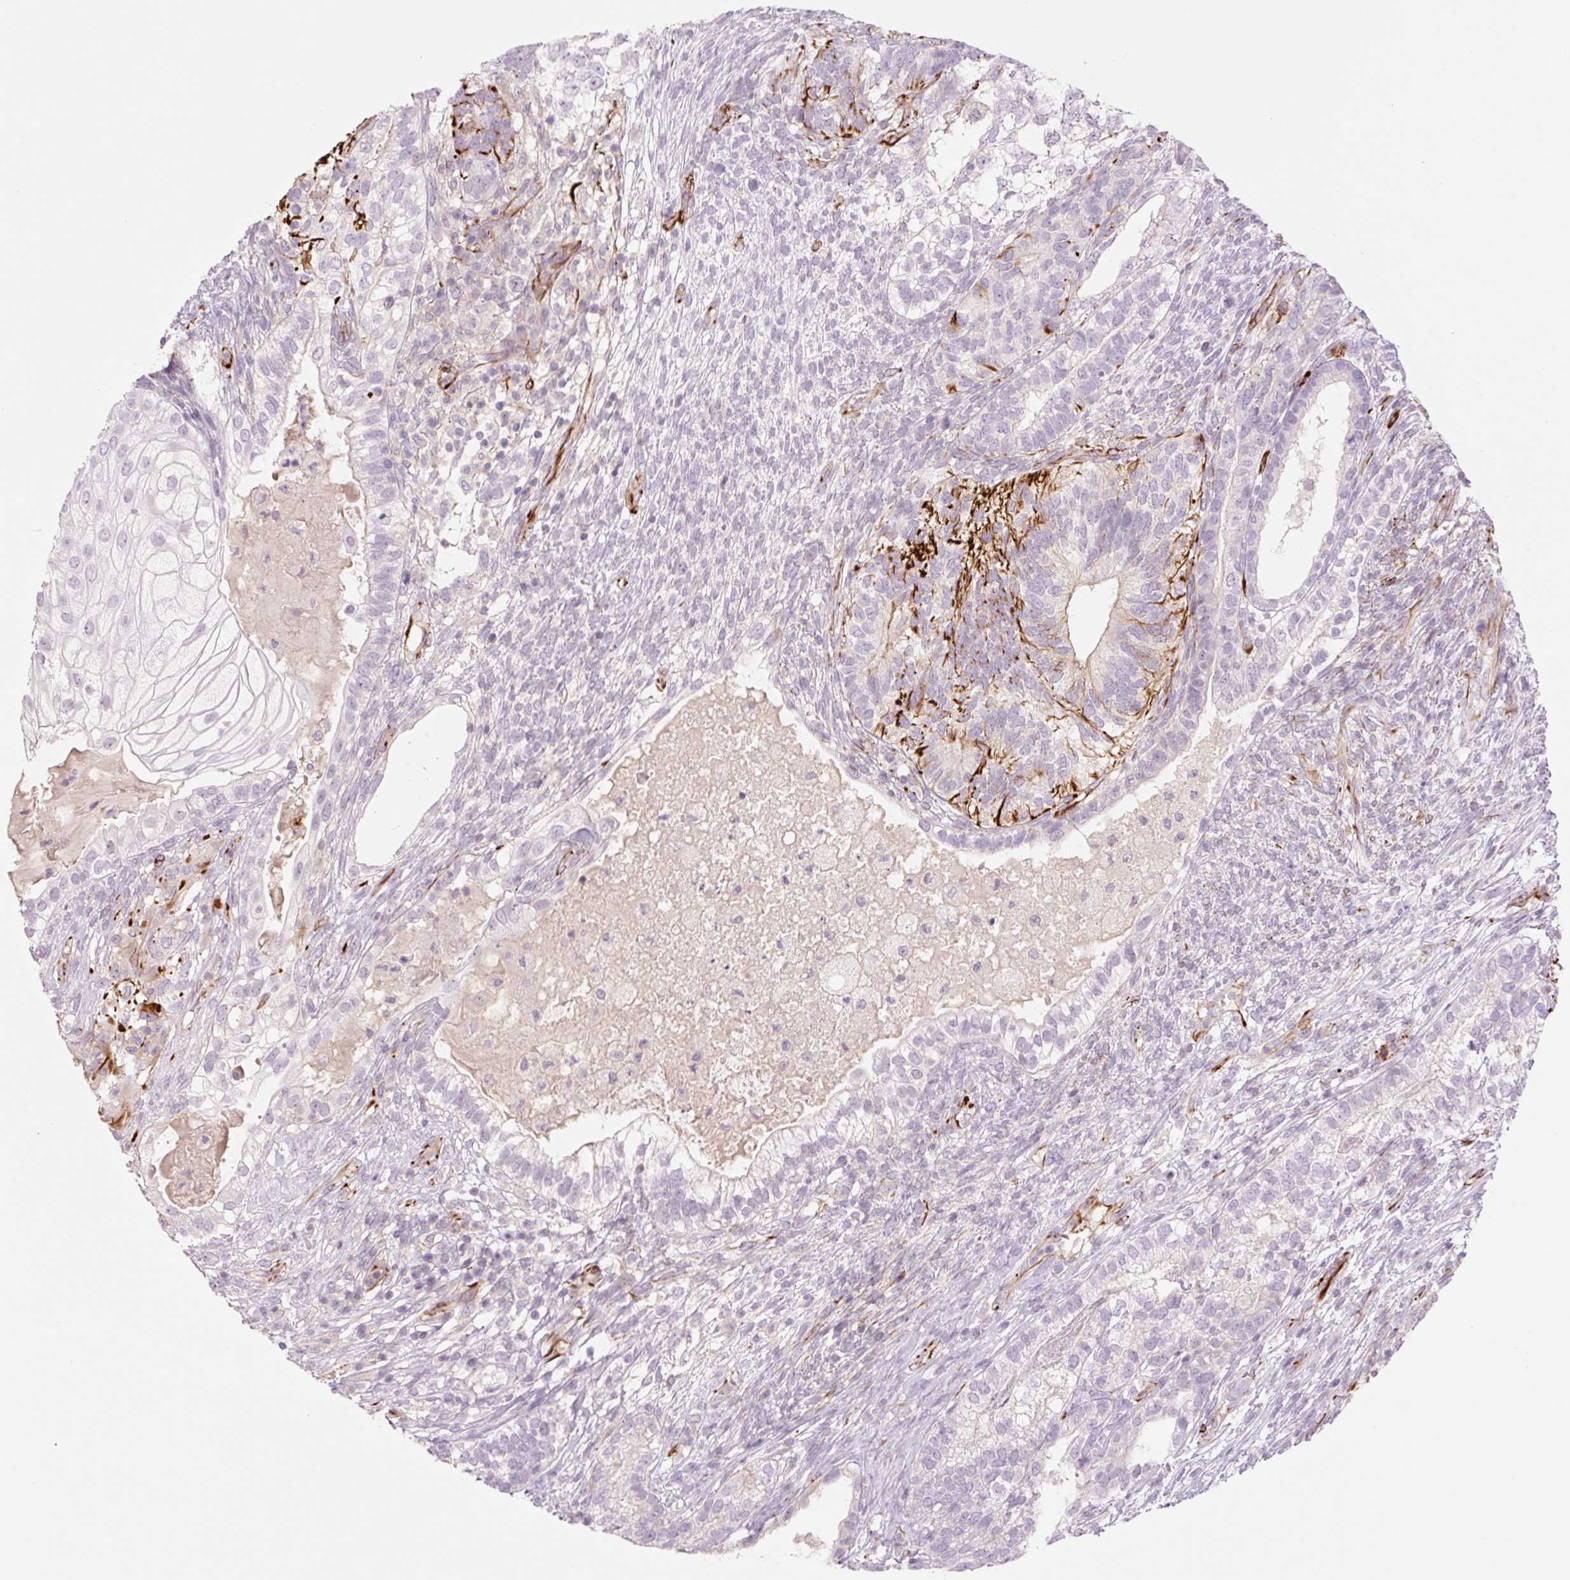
{"staining": {"intensity": "negative", "quantity": "none", "location": "none"}, "tissue": "testis cancer", "cell_type": "Tumor cells", "image_type": "cancer", "snomed": [{"axis": "morphology", "description": "Seminoma, NOS"}, {"axis": "morphology", "description": "Carcinoma, Embryonal, NOS"}, {"axis": "topography", "description": "Testis"}], "caption": "Immunohistochemistry (IHC) histopathology image of neoplastic tissue: embryonal carcinoma (testis) stained with DAB reveals no significant protein positivity in tumor cells.", "gene": "ZFYVE21", "patient": {"sex": "male", "age": 41}}